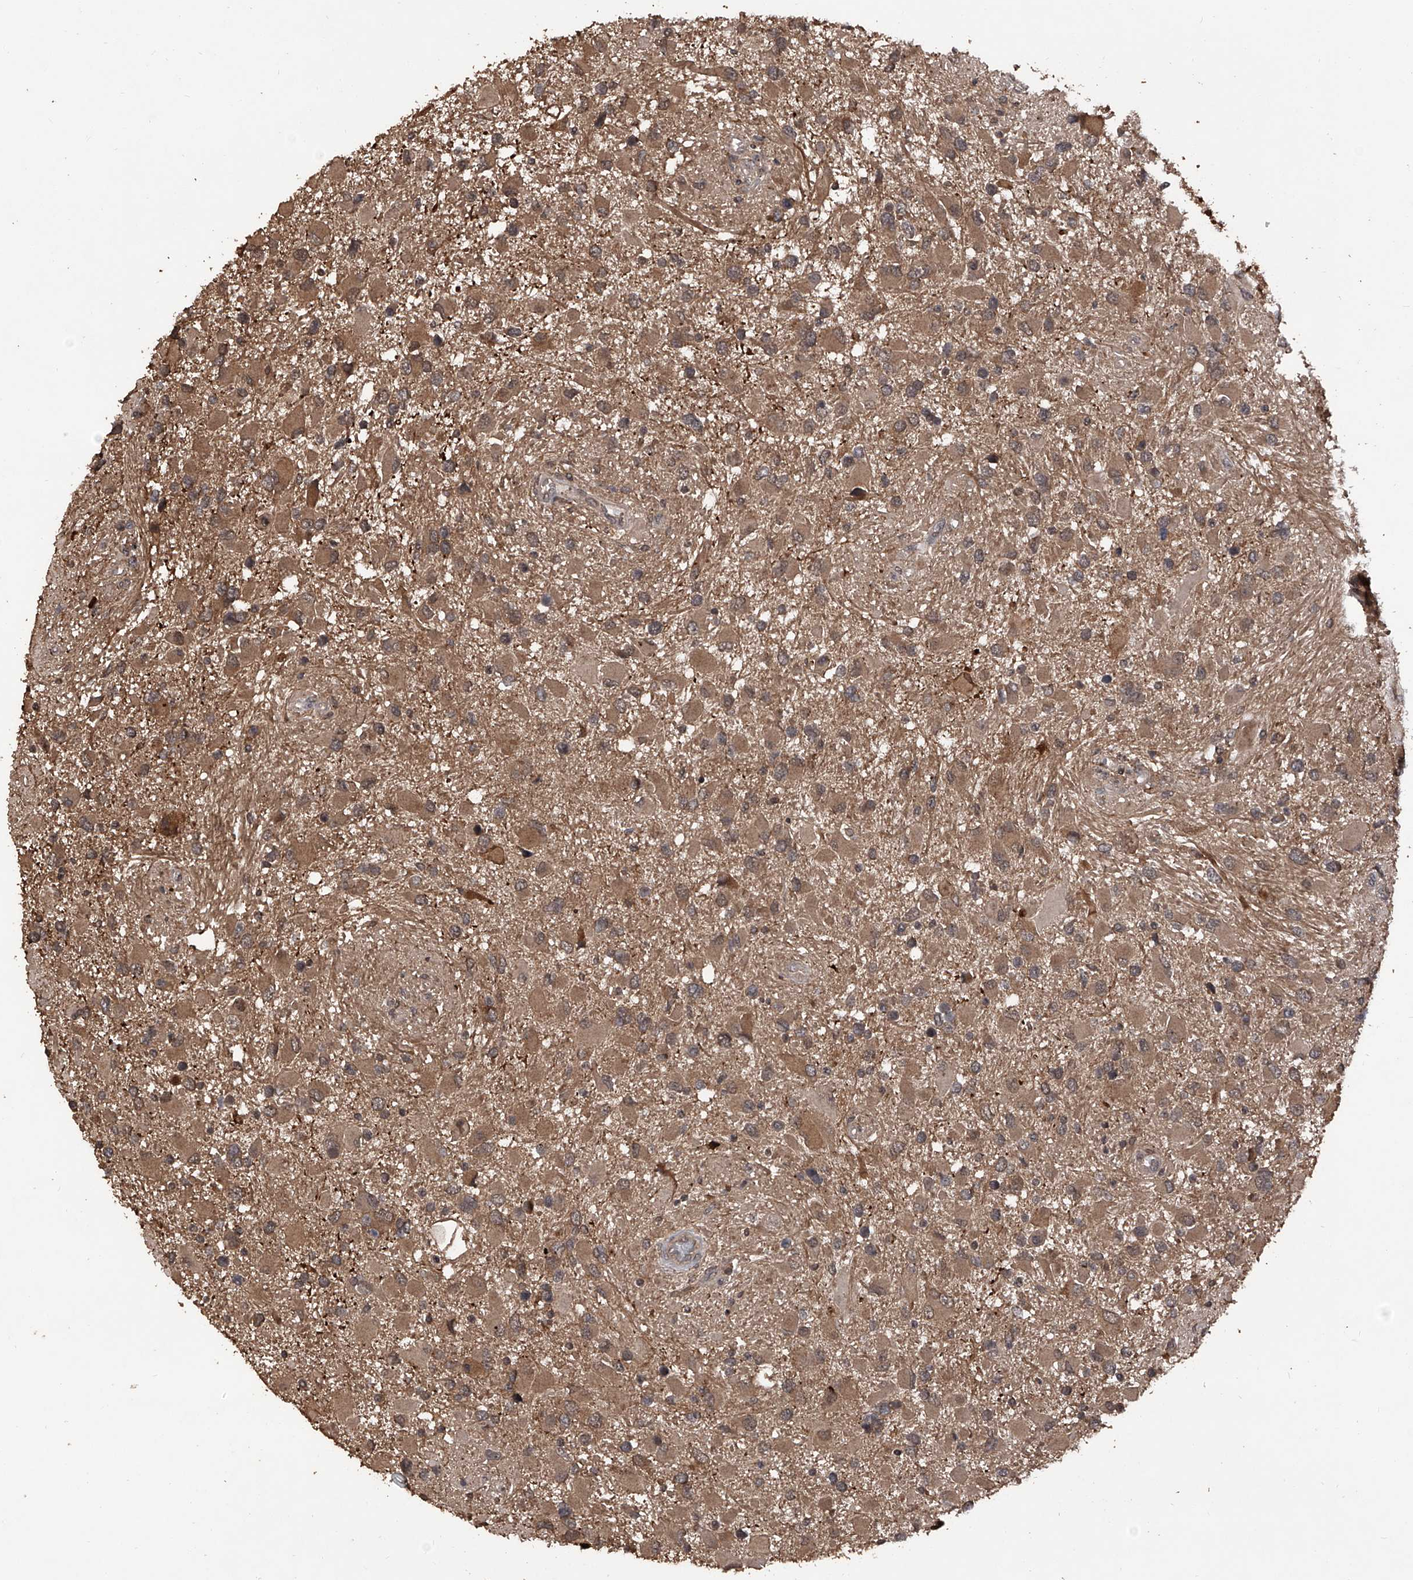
{"staining": {"intensity": "moderate", "quantity": ">75%", "location": "cytoplasmic/membranous"}, "tissue": "glioma", "cell_type": "Tumor cells", "image_type": "cancer", "snomed": [{"axis": "morphology", "description": "Glioma, malignant, High grade"}, {"axis": "topography", "description": "Brain"}], "caption": "Moderate cytoplasmic/membranous protein positivity is present in about >75% of tumor cells in malignant high-grade glioma.", "gene": "LYSMD4", "patient": {"sex": "male", "age": 53}}